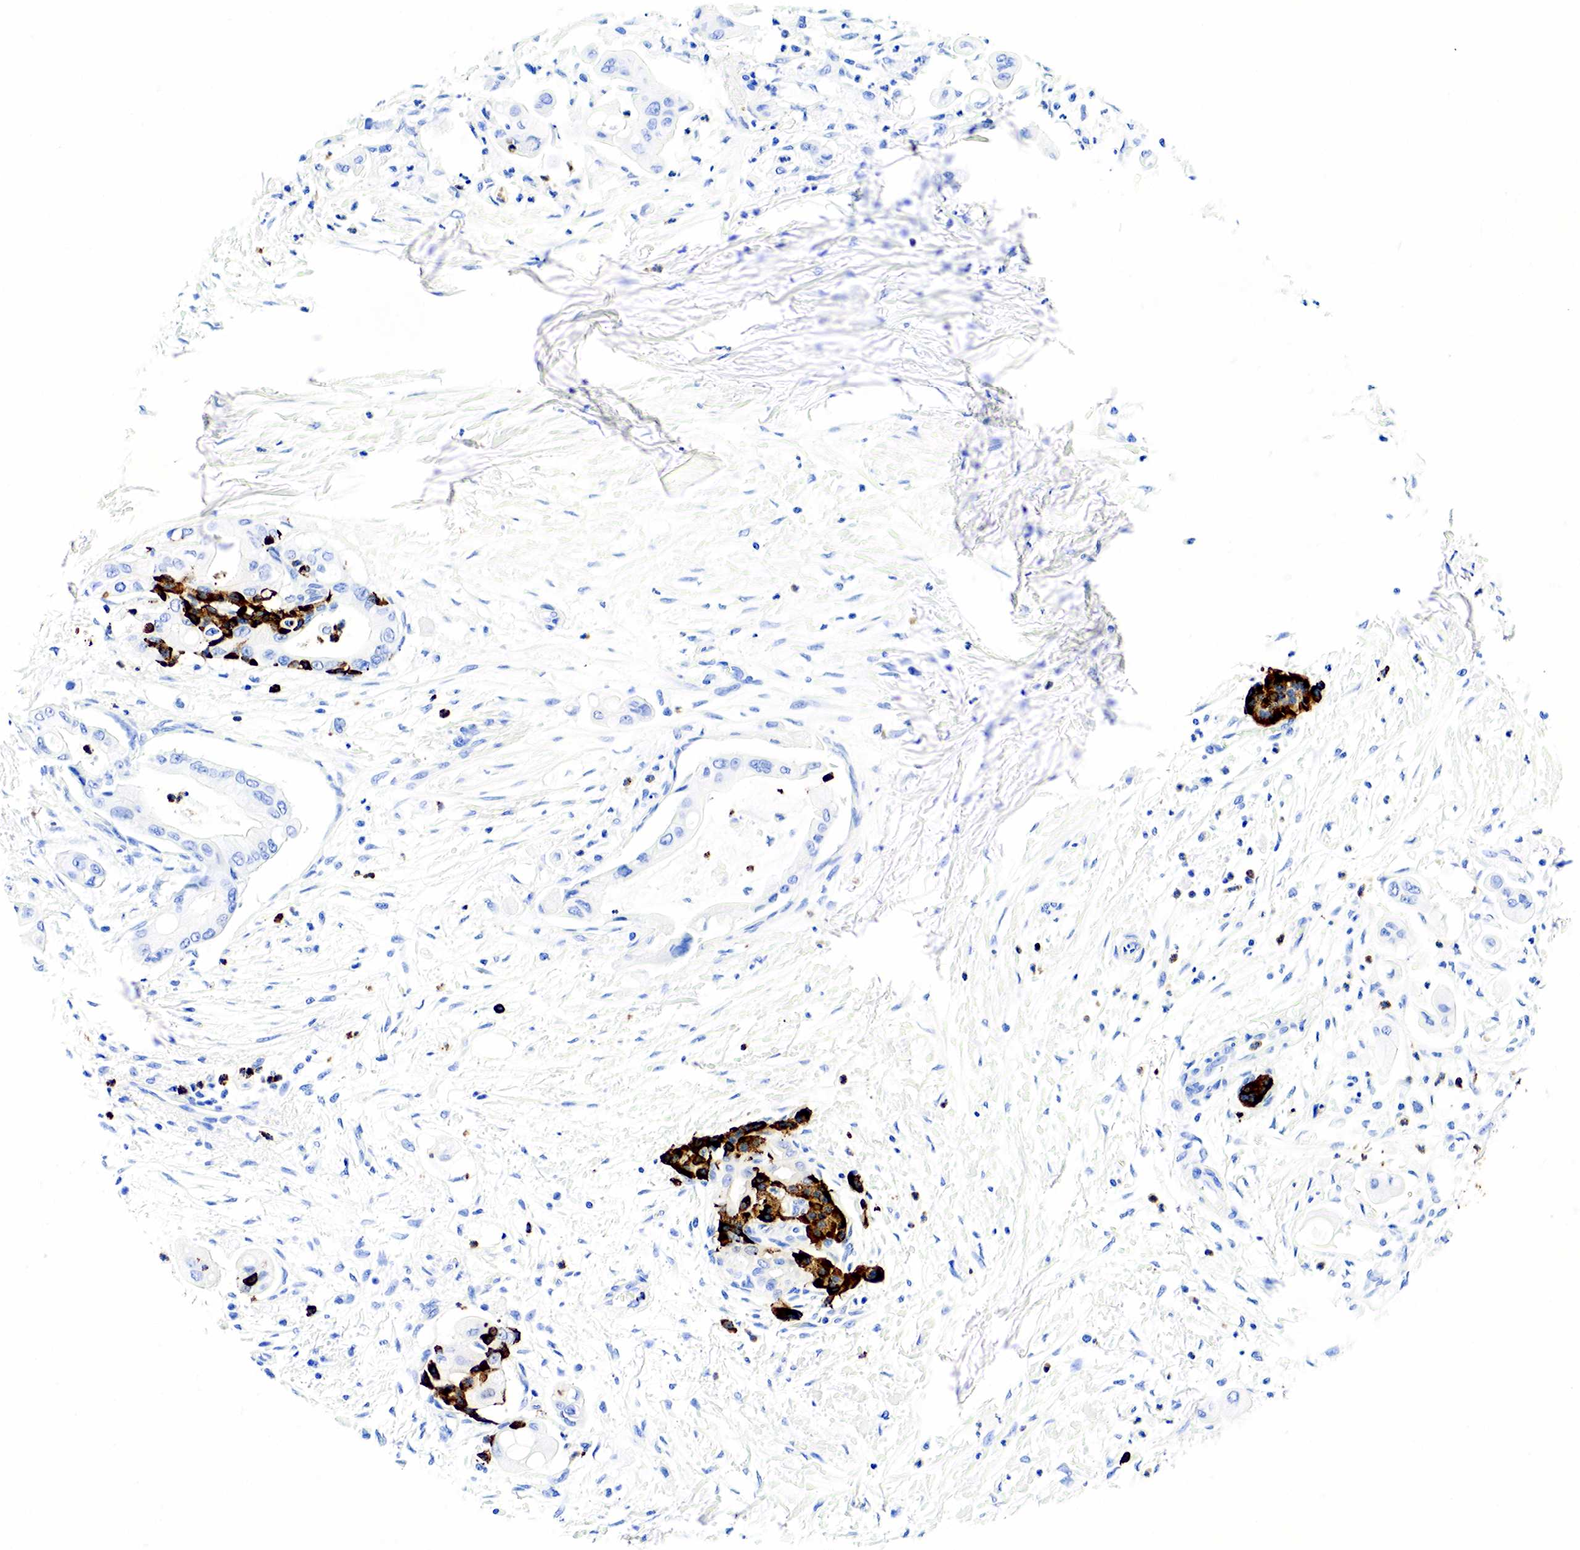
{"staining": {"intensity": "negative", "quantity": "none", "location": "none"}, "tissue": "pancreatic cancer", "cell_type": "Tumor cells", "image_type": "cancer", "snomed": [{"axis": "morphology", "description": "Adenocarcinoma, NOS"}, {"axis": "topography", "description": "Pancreas"}], "caption": "This is an IHC micrograph of adenocarcinoma (pancreatic). There is no expression in tumor cells.", "gene": "CHGA", "patient": {"sex": "male", "age": 58}}